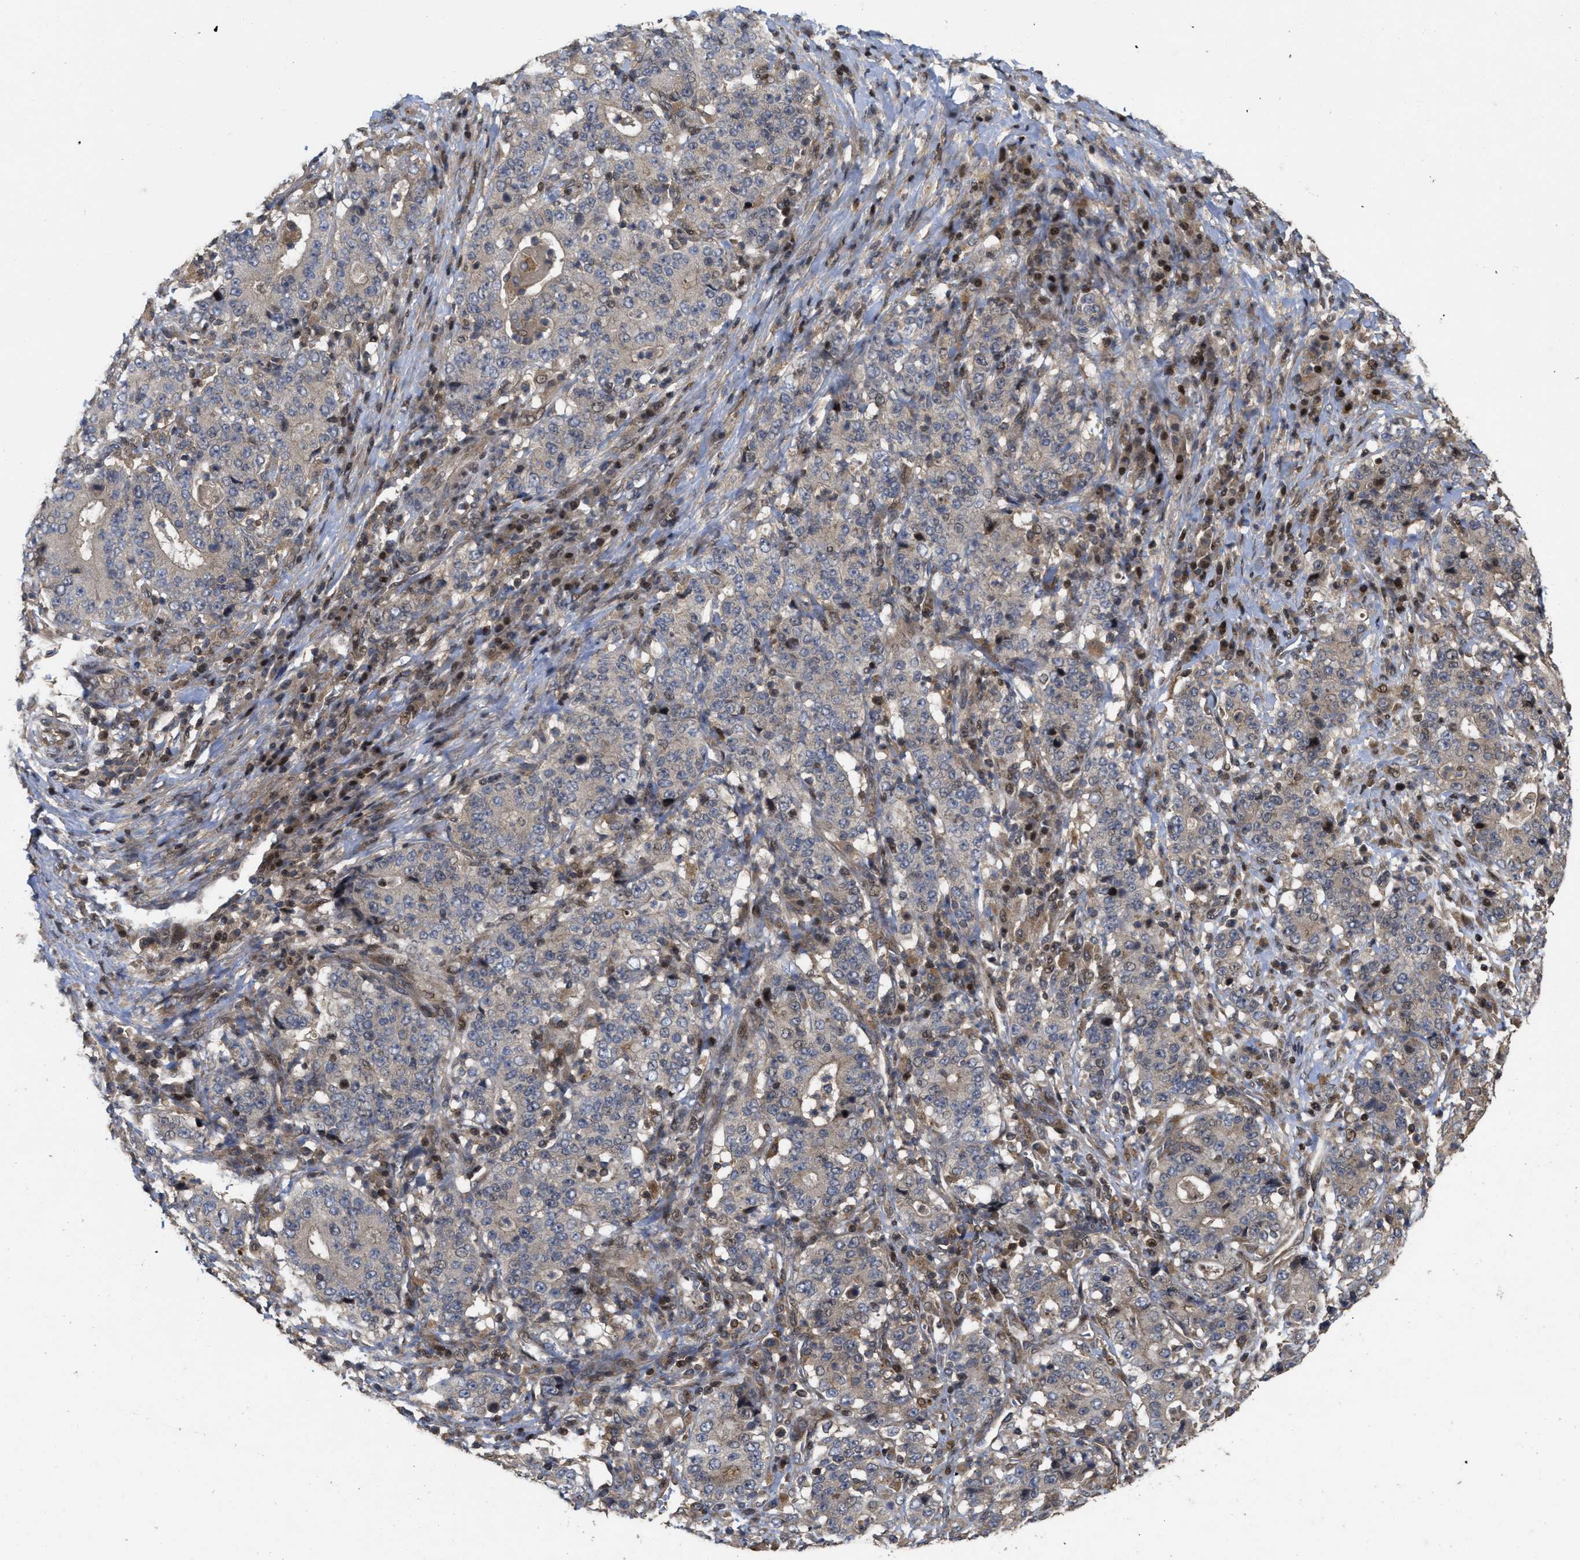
{"staining": {"intensity": "weak", "quantity": "25%-75%", "location": "cytoplasmic/membranous"}, "tissue": "stomach cancer", "cell_type": "Tumor cells", "image_type": "cancer", "snomed": [{"axis": "morphology", "description": "Normal tissue, NOS"}, {"axis": "morphology", "description": "Adenocarcinoma, NOS"}, {"axis": "topography", "description": "Stomach, upper"}, {"axis": "topography", "description": "Stomach"}], "caption": "Immunohistochemical staining of human stomach cancer (adenocarcinoma) displays low levels of weak cytoplasmic/membranous staining in approximately 25%-75% of tumor cells. (Stains: DAB (3,3'-diaminobenzidine) in brown, nuclei in blue, Microscopy: brightfield microscopy at high magnification).", "gene": "CBR3", "patient": {"sex": "male", "age": 59}}